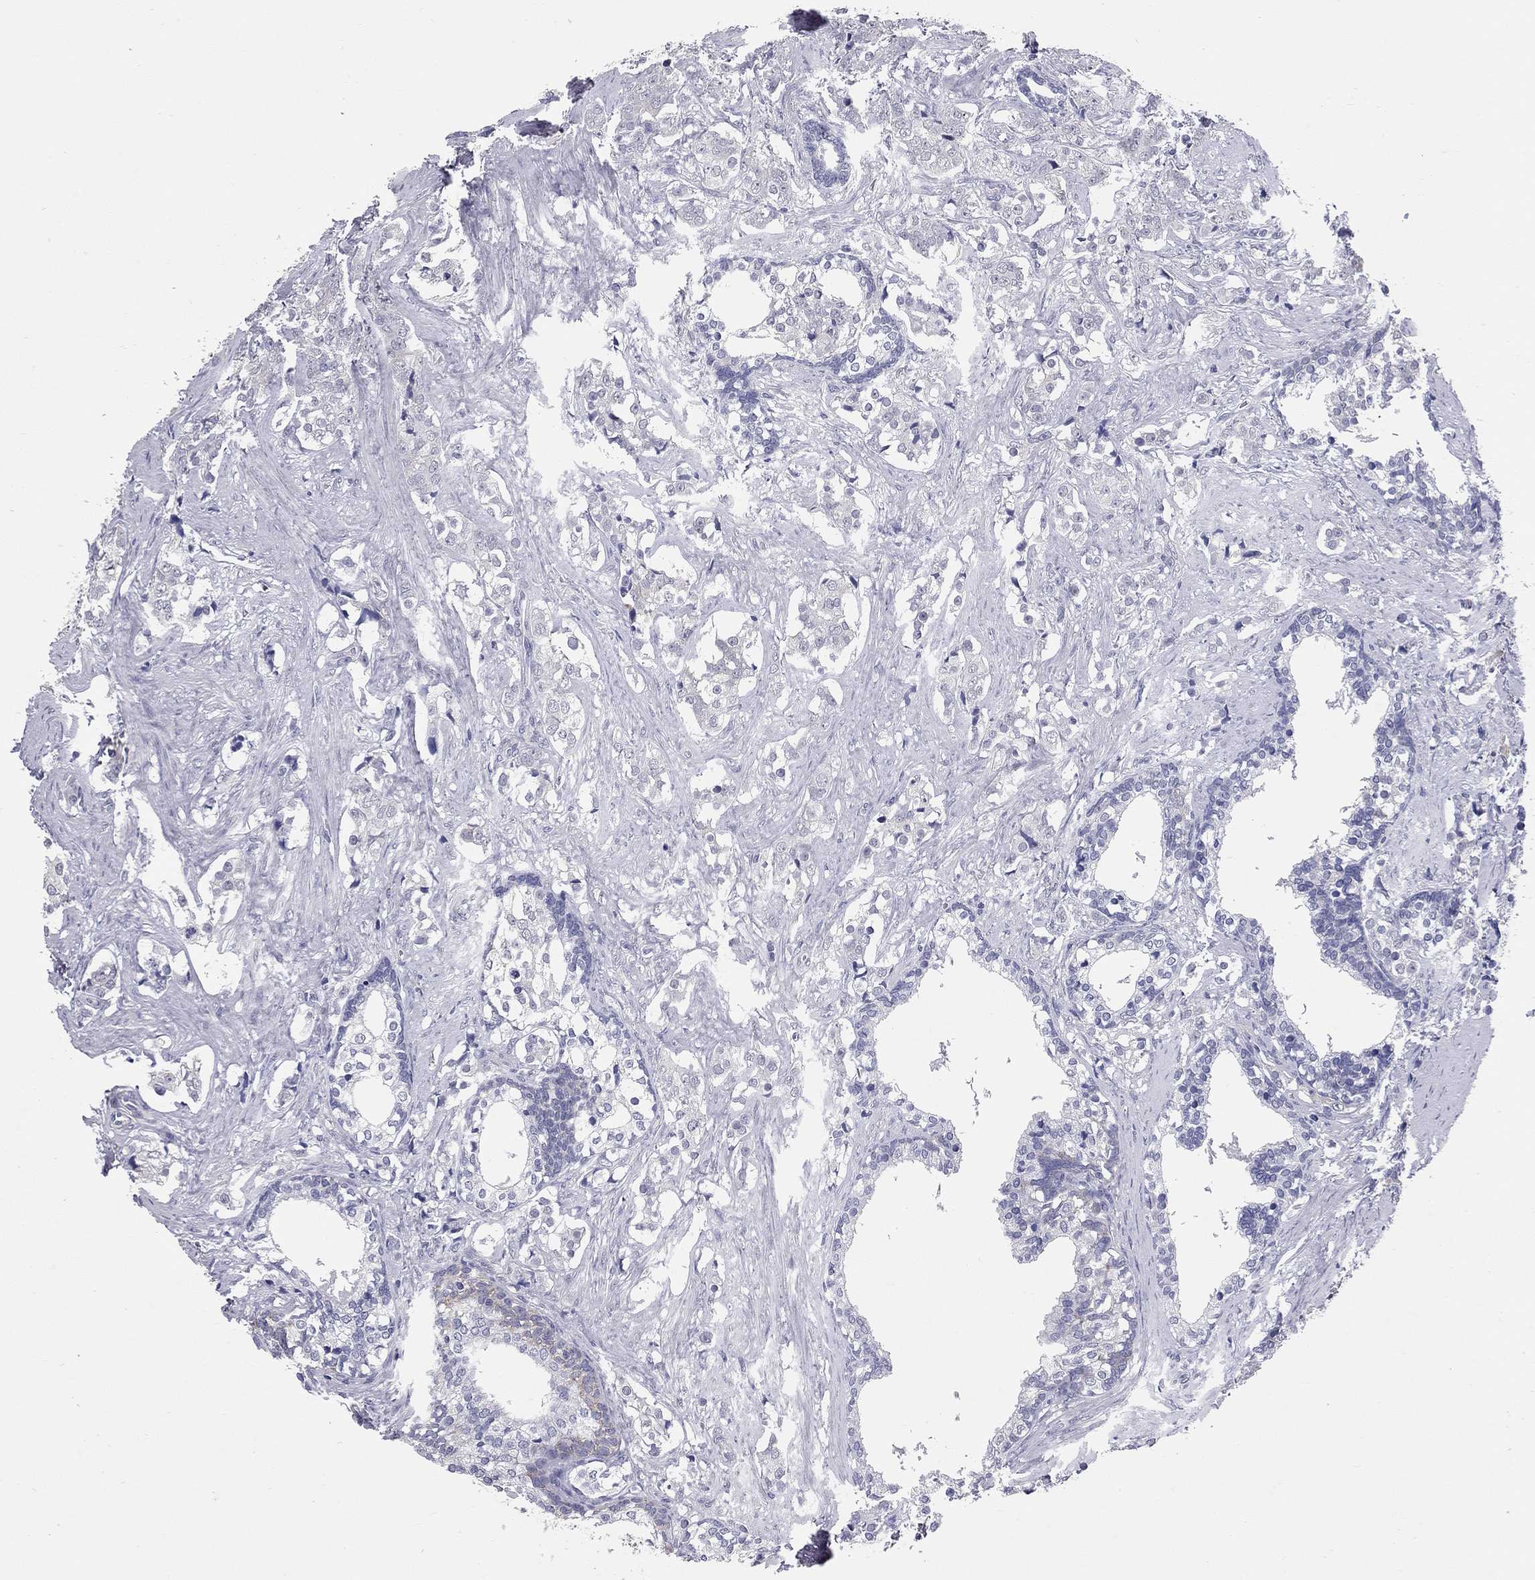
{"staining": {"intensity": "negative", "quantity": "none", "location": "none"}, "tissue": "prostate cancer", "cell_type": "Tumor cells", "image_type": "cancer", "snomed": [{"axis": "morphology", "description": "Adenocarcinoma, NOS"}, {"axis": "topography", "description": "Prostate and seminal vesicle, NOS"}], "caption": "This is an IHC micrograph of human prostate cancer (adenocarcinoma). There is no staining in tumor cells.", "gene": "SHOC2", "patient": {"sex": "male", "age": 63}}